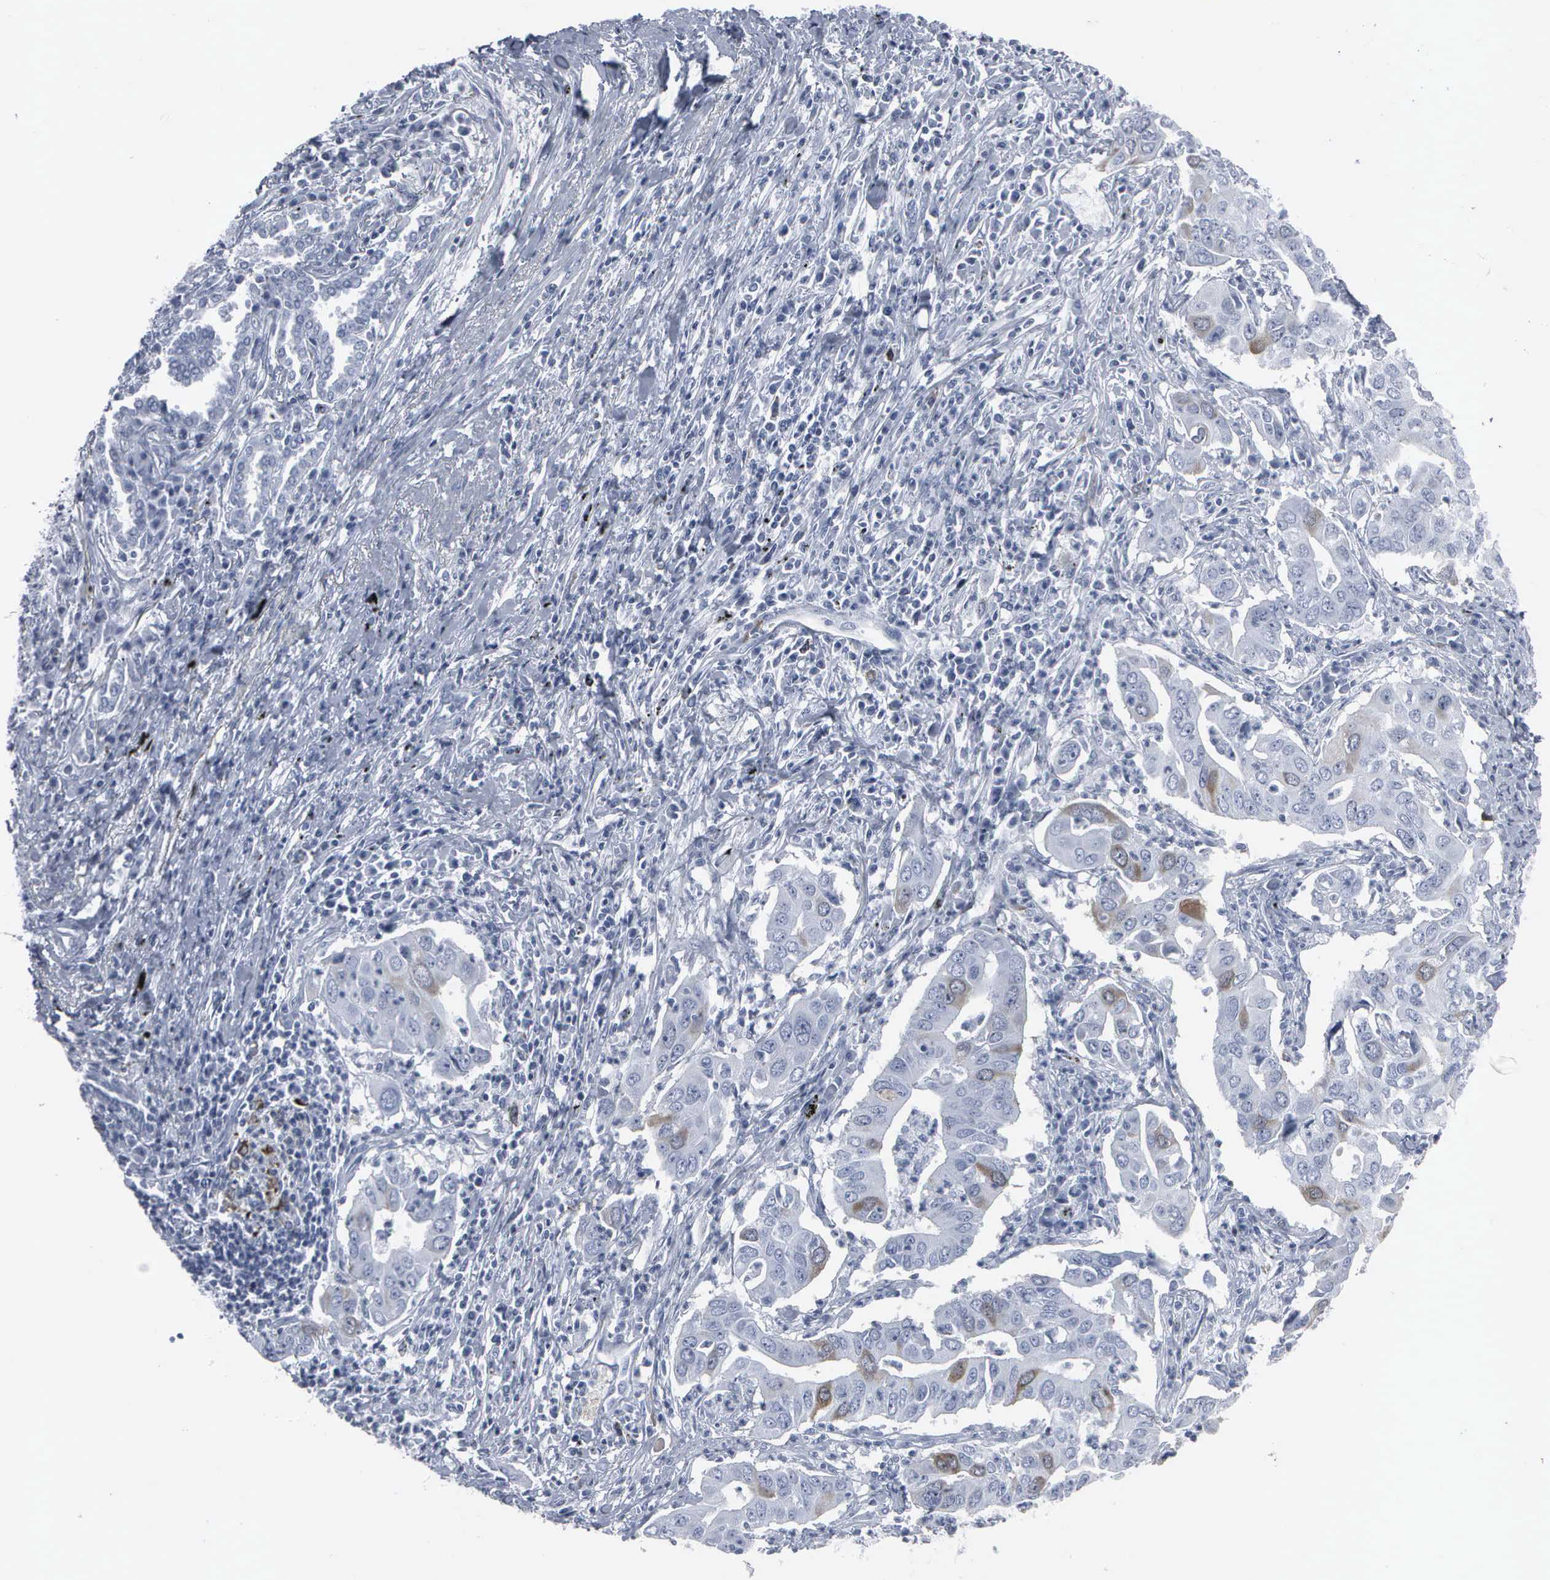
{"staining": {"intensity": "weak", "quantity": "<25%", "location": "cytoplasmic/membranous"}, "tissue": "lung cancer", "cell_type": "Tumor cells", "image_type": "cancer", "snomed": [{"axis": "morphology", "description": "Adenocarcinoma, NOS"}, {"axis": "topography", "description": "Lung"}], "caption": "Tumor cells show no significant protein staining in lung cancer (adenocarcinoma).", "gene": "CCNB1", "patient": {"sex": "male", "age": 48}}